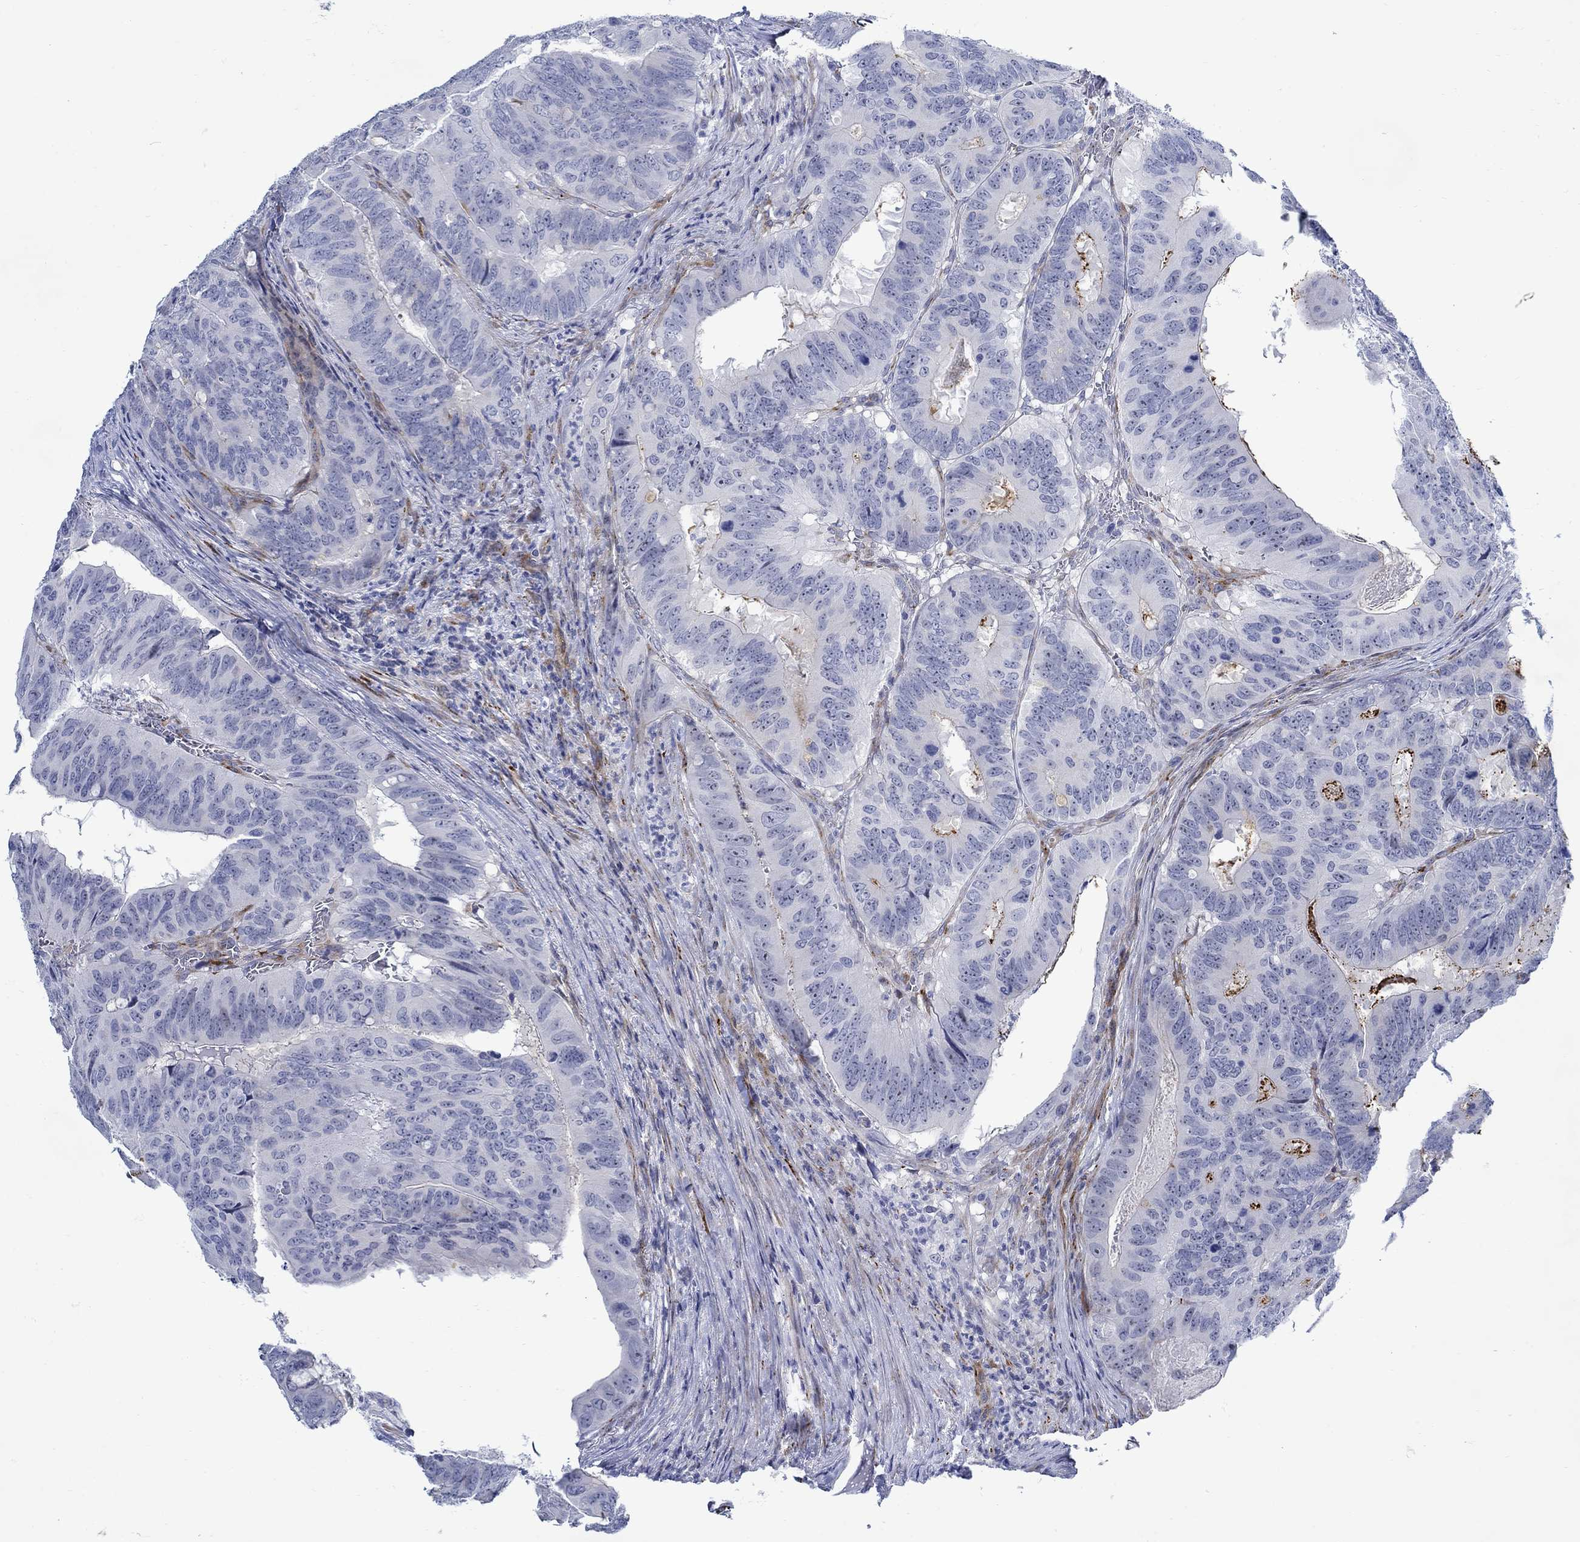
{"staining": {"intensity": "negative", "quantity": "none", "location": "none"}, "tissue": "colorectal cancer", "cell_type": "Tumor cells", "image_type": "cancer", "snomed": [{"axis": "morphology", "description": "Adenocarcinoma, NOS"}, {"axis": "topography", "description": "Colon"}], "caption": "Colorectal cancer (adenocarcinoma) was stained to show a protein in brown. There is no significant staining in tumor cells. Brightfield microscopy of IHC stained with DAB (brown) and hematoxylin (blue), captured at high magnification.", "gene": "KSR2", "patient": {"sex": "male", "age": 79}}